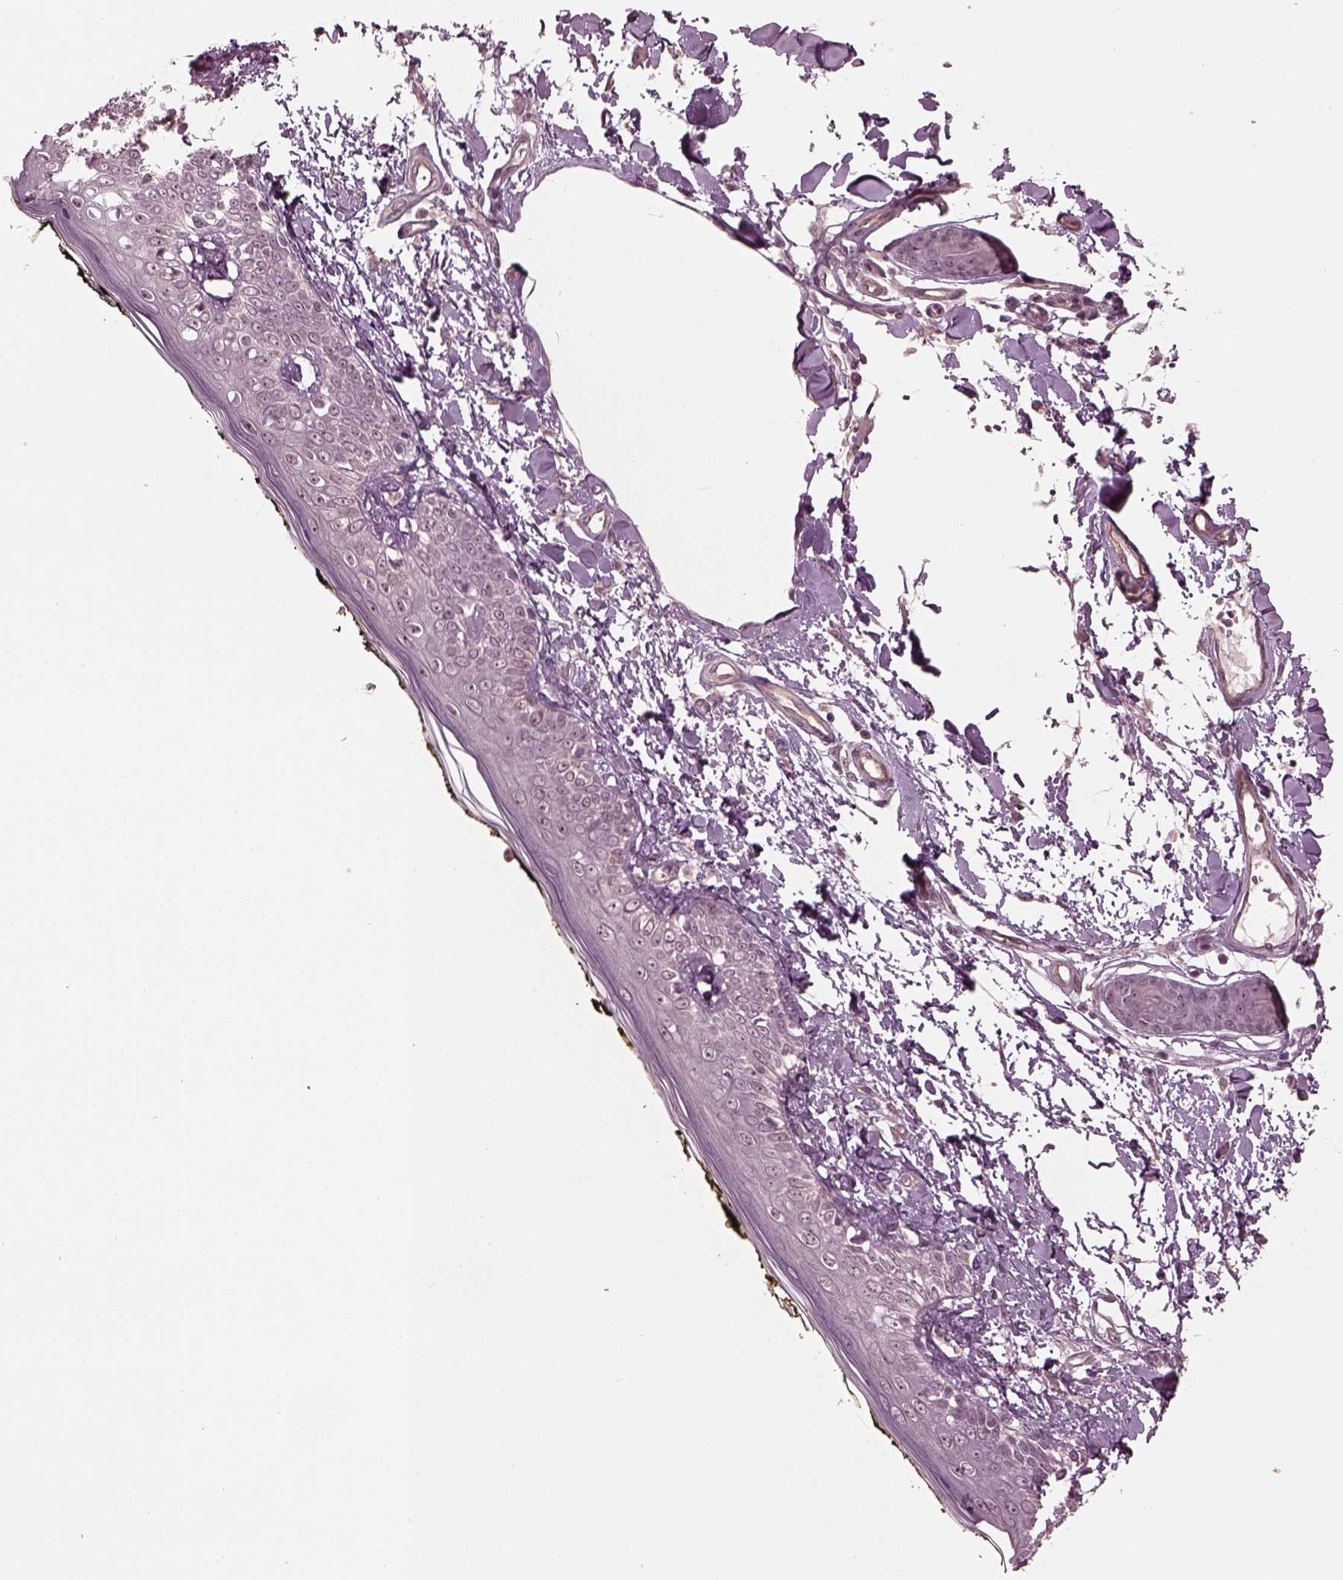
{"staining": {"intensity": "negative", "quantity": "none", "location": "none"}, "tissue": "skin", "cell_type": "Fibroblasts", "image_type": "normal", "snomed": [{"axis": "morphology", "description": "Normal tissue, NOS"}, {"axis": "topography", "description": "Skin"}], "caption": "Human skin stained for a protein using immunohistochemistry (IHC) reveals no staining in fibroblasts.", "gene": "GNRH1", "patient": {"sex": "male", "age": 76}}